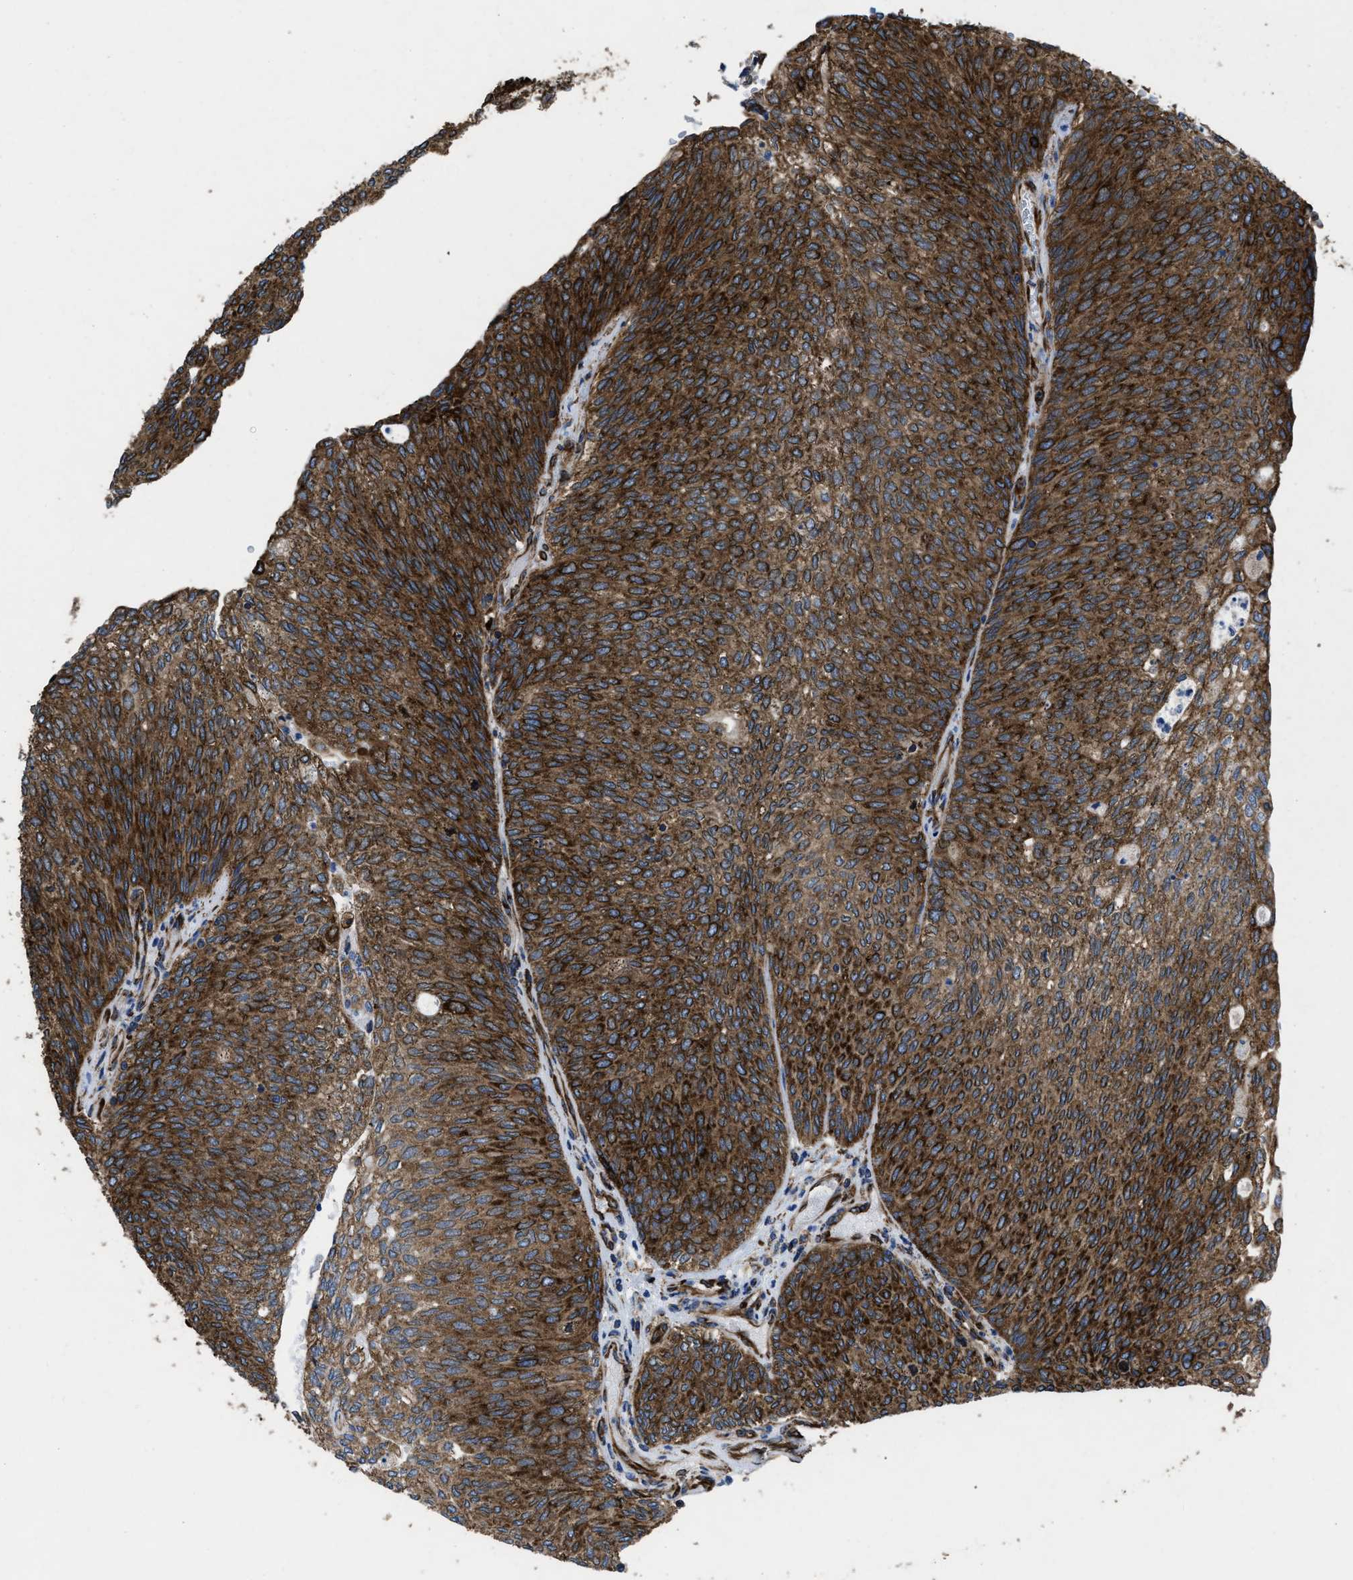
{"staining": {"intensity": "strong", "quantity": ">75%", "location": "cytoplasmic/membranous"}, "tissue": "urothelial cancer", "cell_type": "Tumor cells", "image_type": "cancer", "snomed": [{"axis": "morphology", "description": "Urothelial carcinoma, Low grade"}, {"axis": "topography", "description": "Urinary bladder"}], "caption": "A micrograph of urothelial carcinoma (low-grade) stained for a protein exhibits strong cytoplasmic/membranous brown staining in tumor cells.", "gene": "CAPRIN1", "patient": {"sex": "female", "age": 79}}